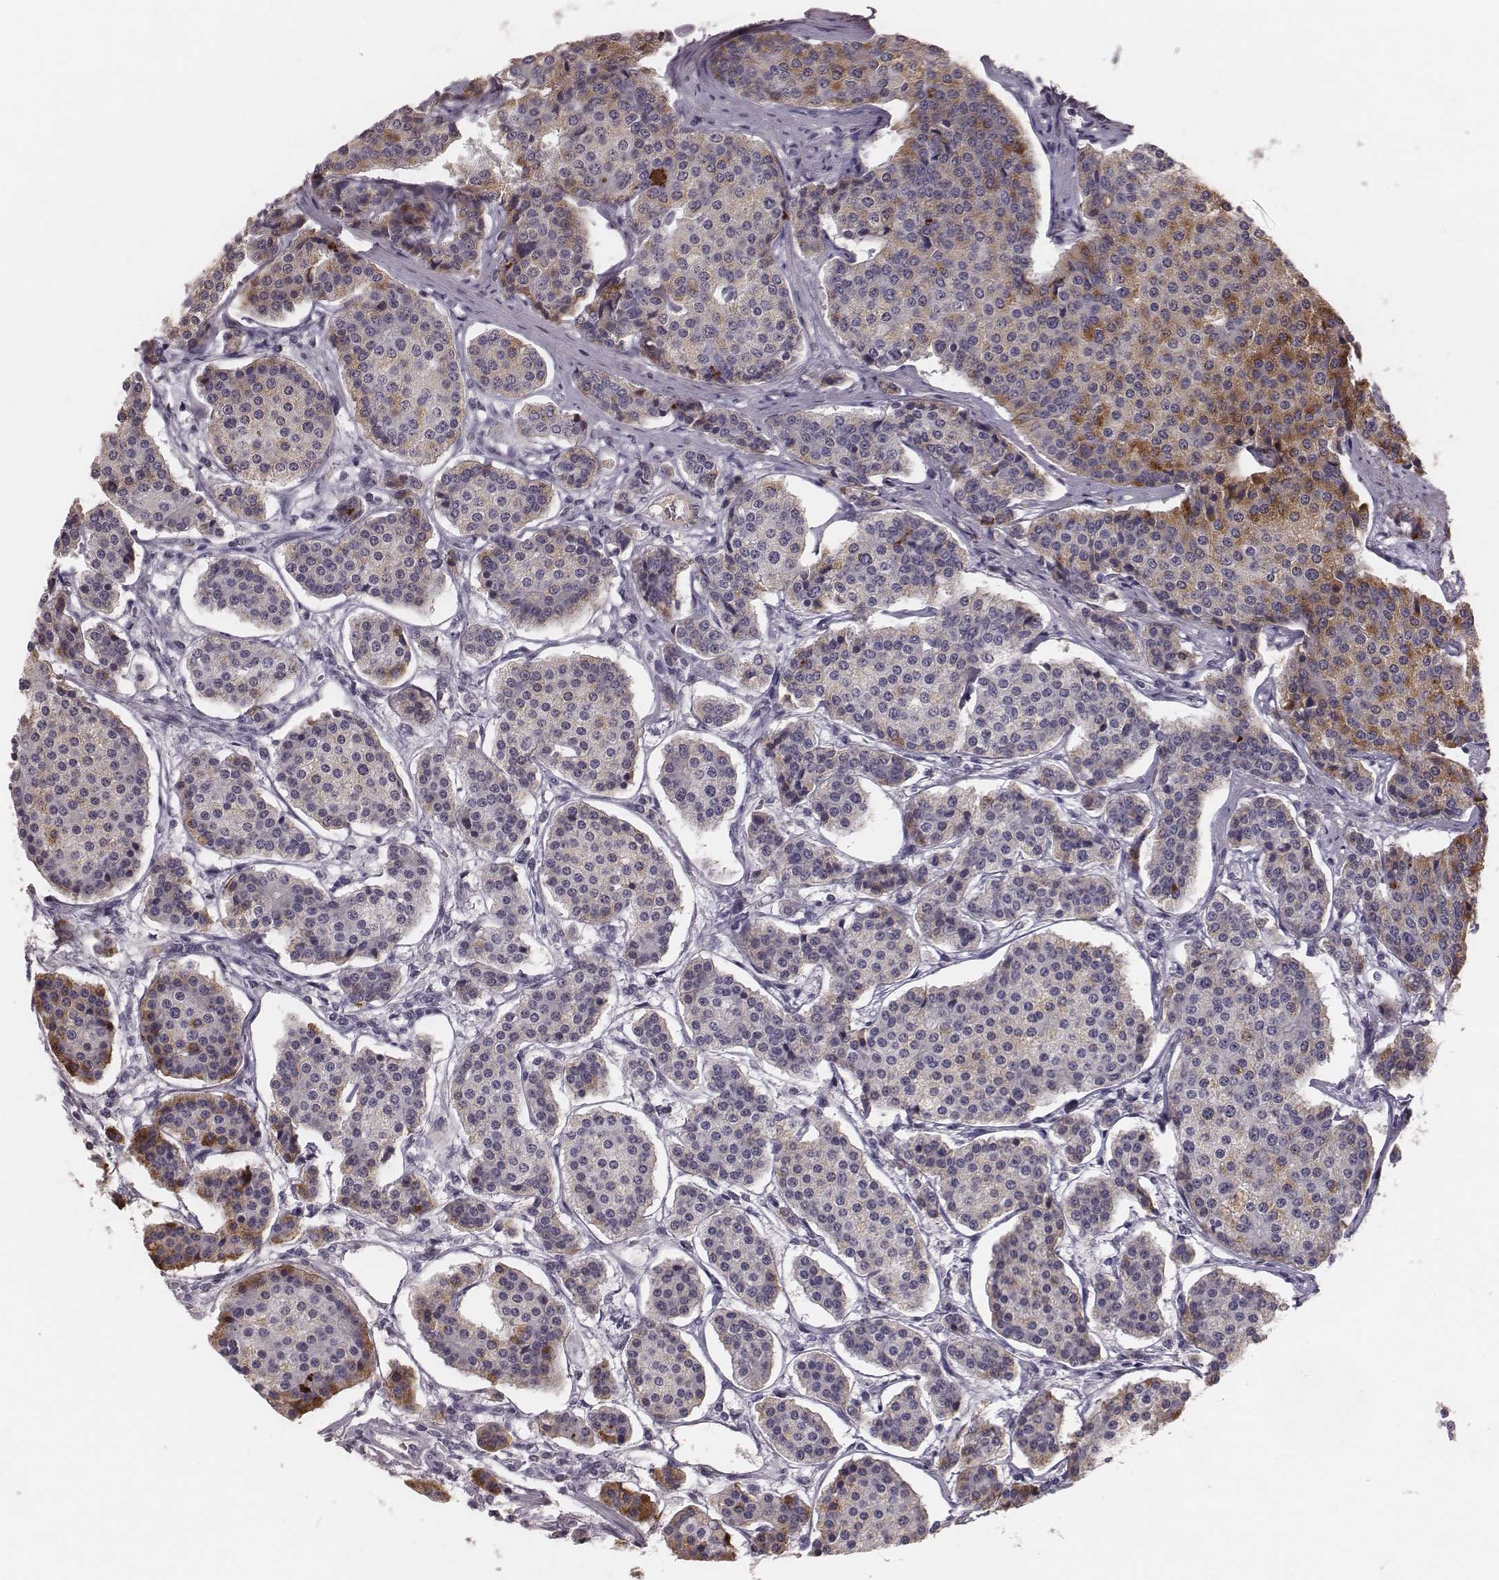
{"staining": {"intensity": "moderate", "quantity": "<25%", "location": "cytoplasmic/membranous"}, "tissue": "carcinoid", "cell_type": "Tumor cells", "image_type": "cancer", "snomed": [{"axis": "morphology", "description": "Carcinoid, malignant, NOS"}, {"axis": "topography", "description": "Small intestine"}], "caption": "The photomicrograph reveals immunohistochemical staining of malignant carcinoid. There is moderate cytoplasmic/membranous staining is present in about <25% of tumor cells.", "gene": "CFTR", "patient": {"sex": "female", "age": 65}}